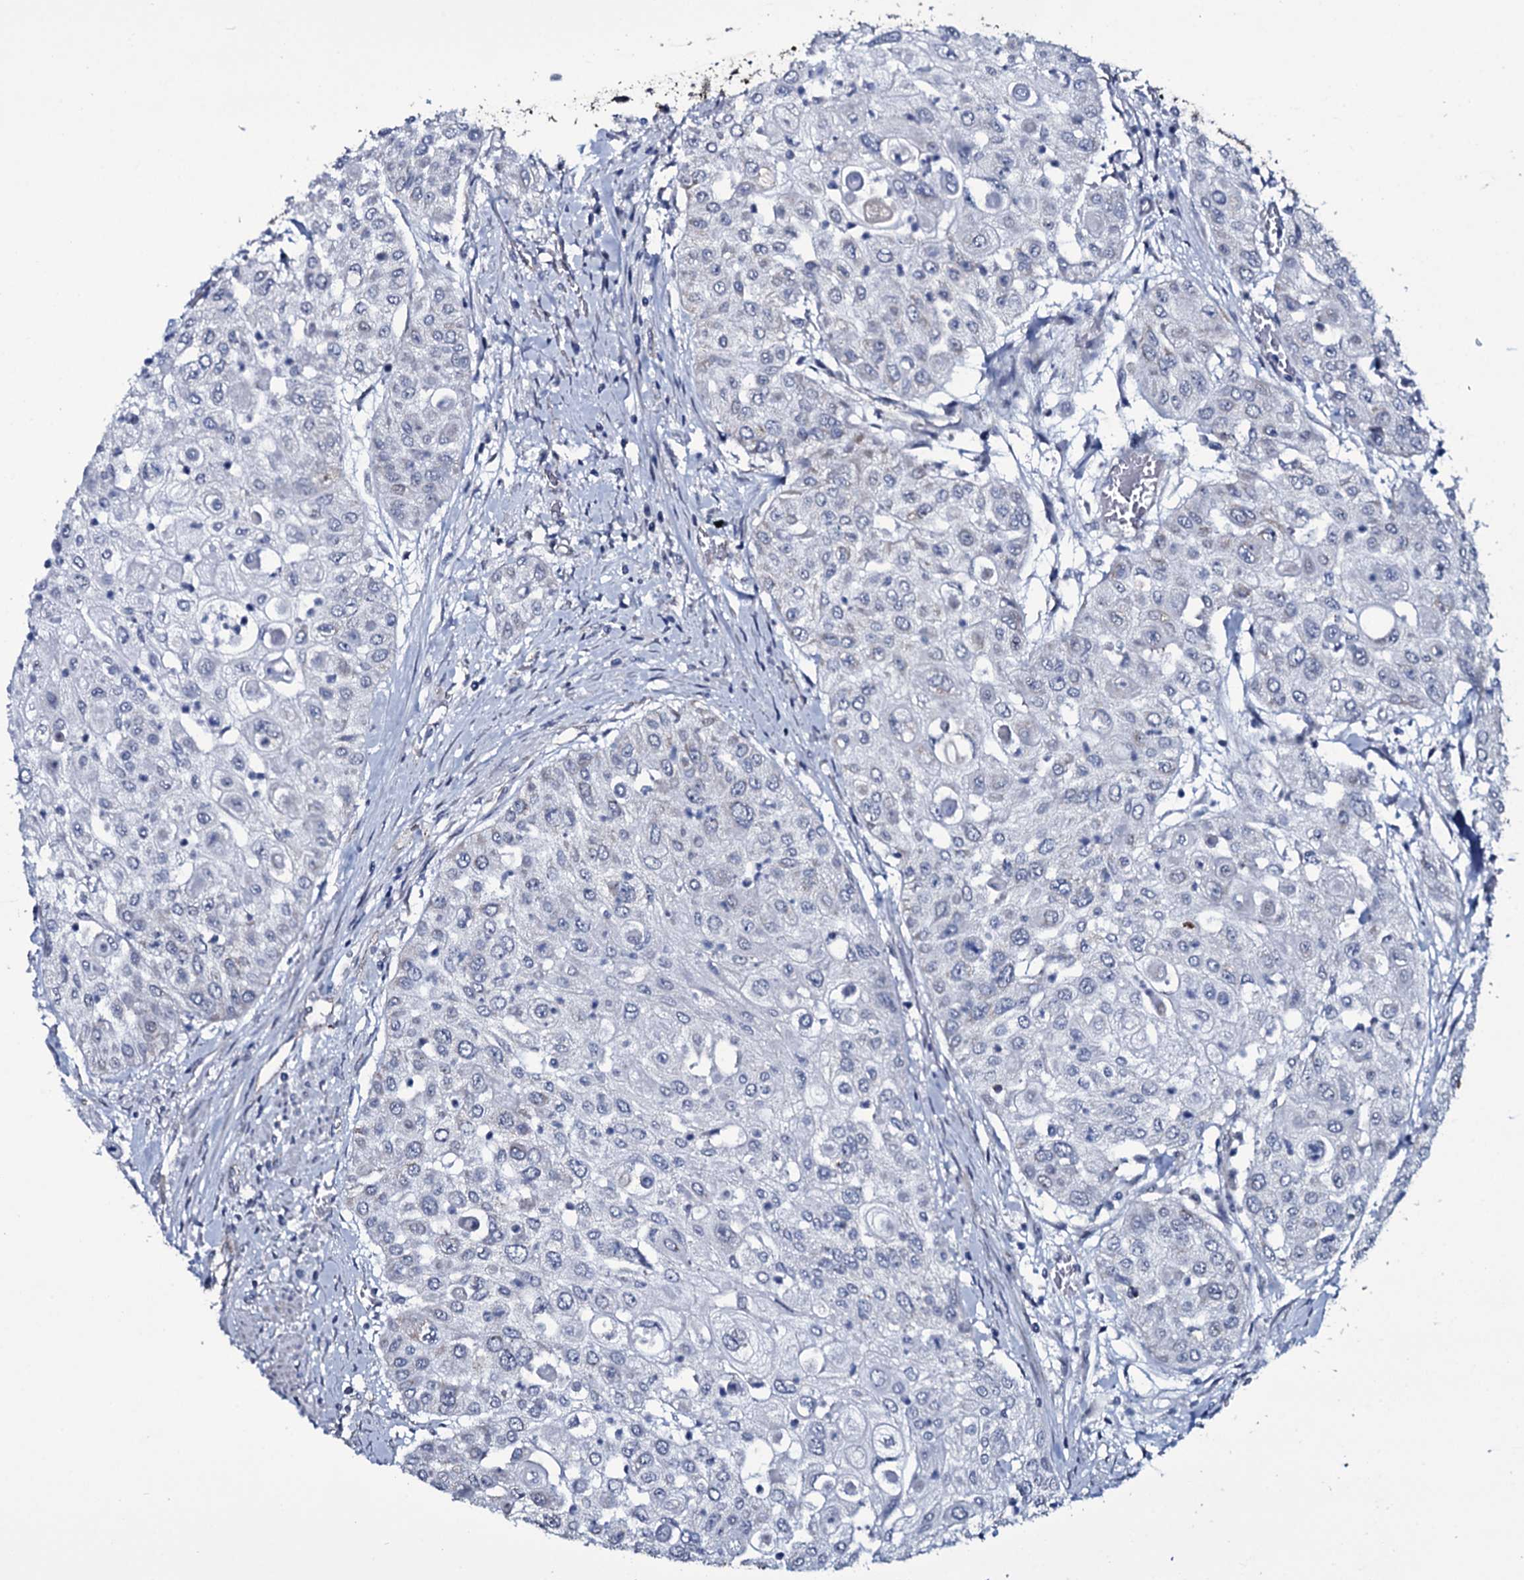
{"staining": {"intensity": "negative", "quantity": "none", "location": "none"}, "tissue": "urothelial cancer", "cell_type": "Tumor cells", "image_type": "cancer", "snomed": [{"axis": "morphology", "description": "Urothelial carcinoma, High grade"}, {"axis": "topography", "description": "Urinary bladder"}], "caption": "High power microscopy photomicrograph of an immunohistochemistry image of urothelial cancer, revealing no significant staining in tumor cells.", "gene": "WIPF3", "patient": {"sex": "female", "age": 79}}